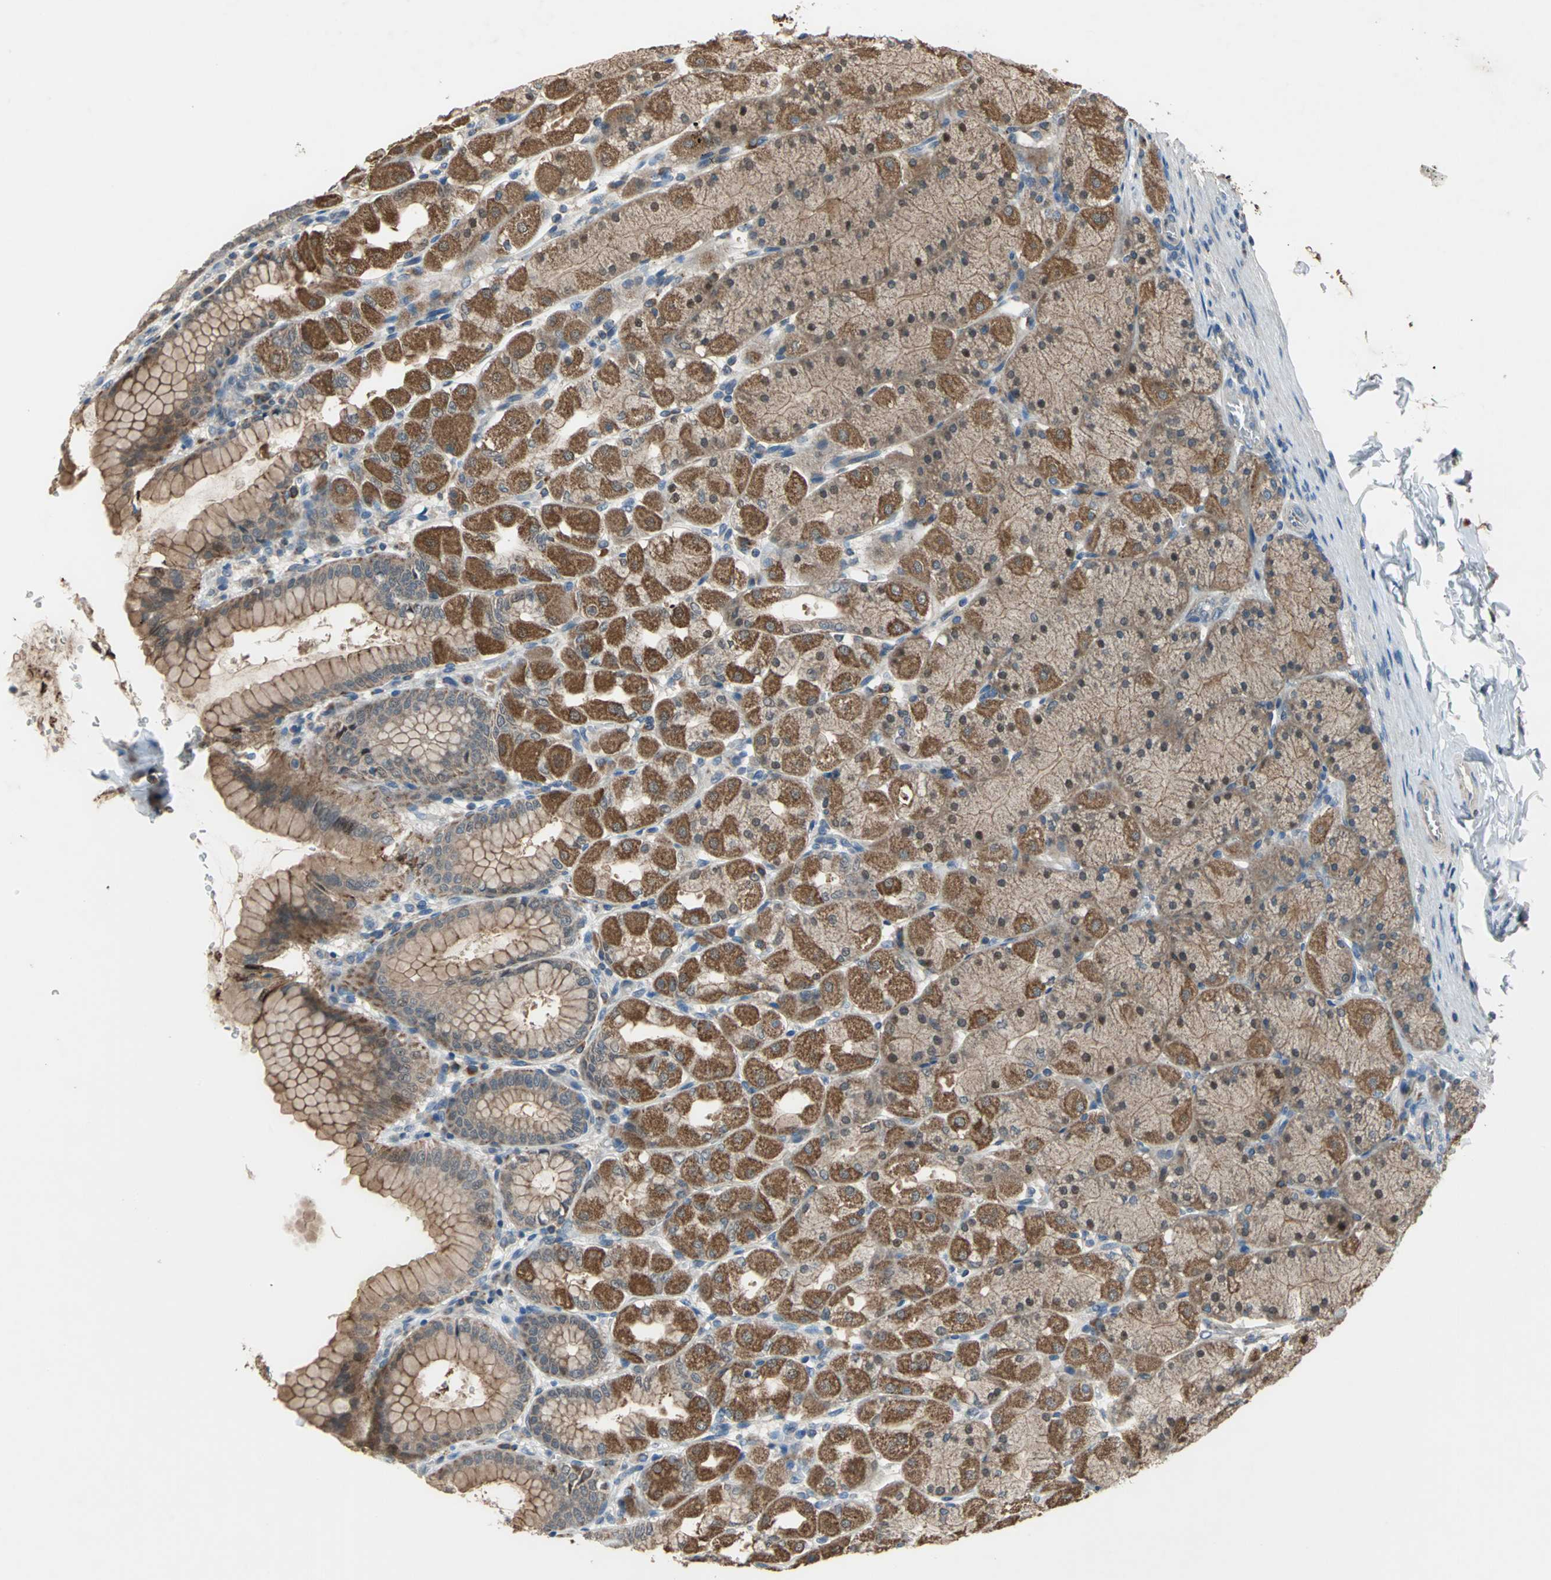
{"staining": {"intensity": "strong", "quantity": ">75%", "location": "cytoplasmic/membranous"}, "tissue": "stomach", "cell_type": "Glandular cells", "image_type": "normal", "snomed": [{"axis": "morphology", "description": "Normal tissue, NOS"}, {"axis": "topography", "description": "Stomach, upper"}], "caption": "Approximately >75% of glandular cells in unremarkable human stomach display strong cytoplasmic/membranous protein expression as visualized by brown immunohistochemical staining.", "gene": "TRAK1", "patient": {"sex": "female", "age": 56}}